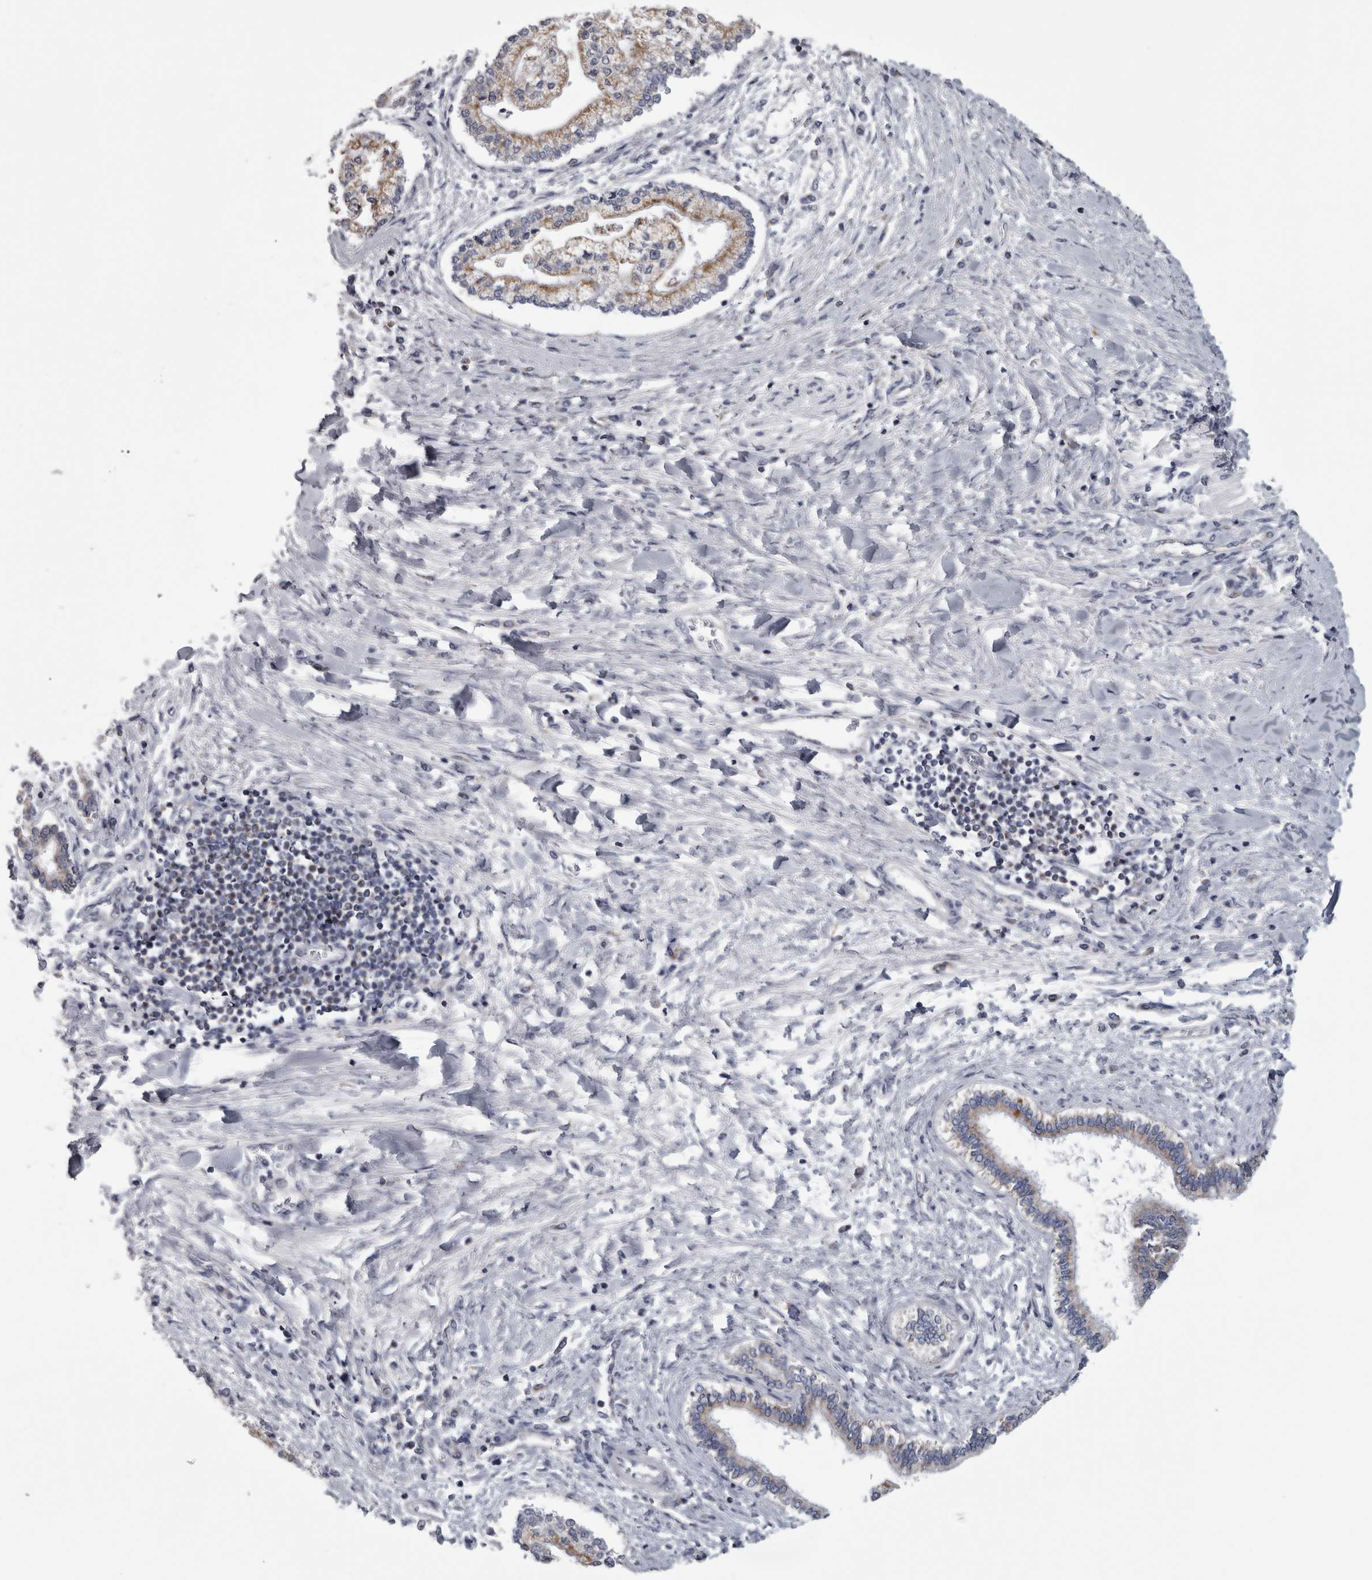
{"staining": {"intensity": "moderate", "quantity": ">75%", "location": "cytoplasmic/membranous"}, "tissue": "liver cancer", "cell_type": "Tumor cells", "image_type": "cancer", "snomed": [{"axis": "morphology", "description": "Cholangiocarcinoma"}, {"axis": "topography", "description": "Liver"}], "caption": "The micrograph demonstrates immunohistochemical staining of liver cancer (cholangiocarcinoma). There is moderate cytoplasmic/membranous positivity is seen in about >75% of tumor cells.", "gene": "DBT", "patient": {"sex": "male", "age": 50}}